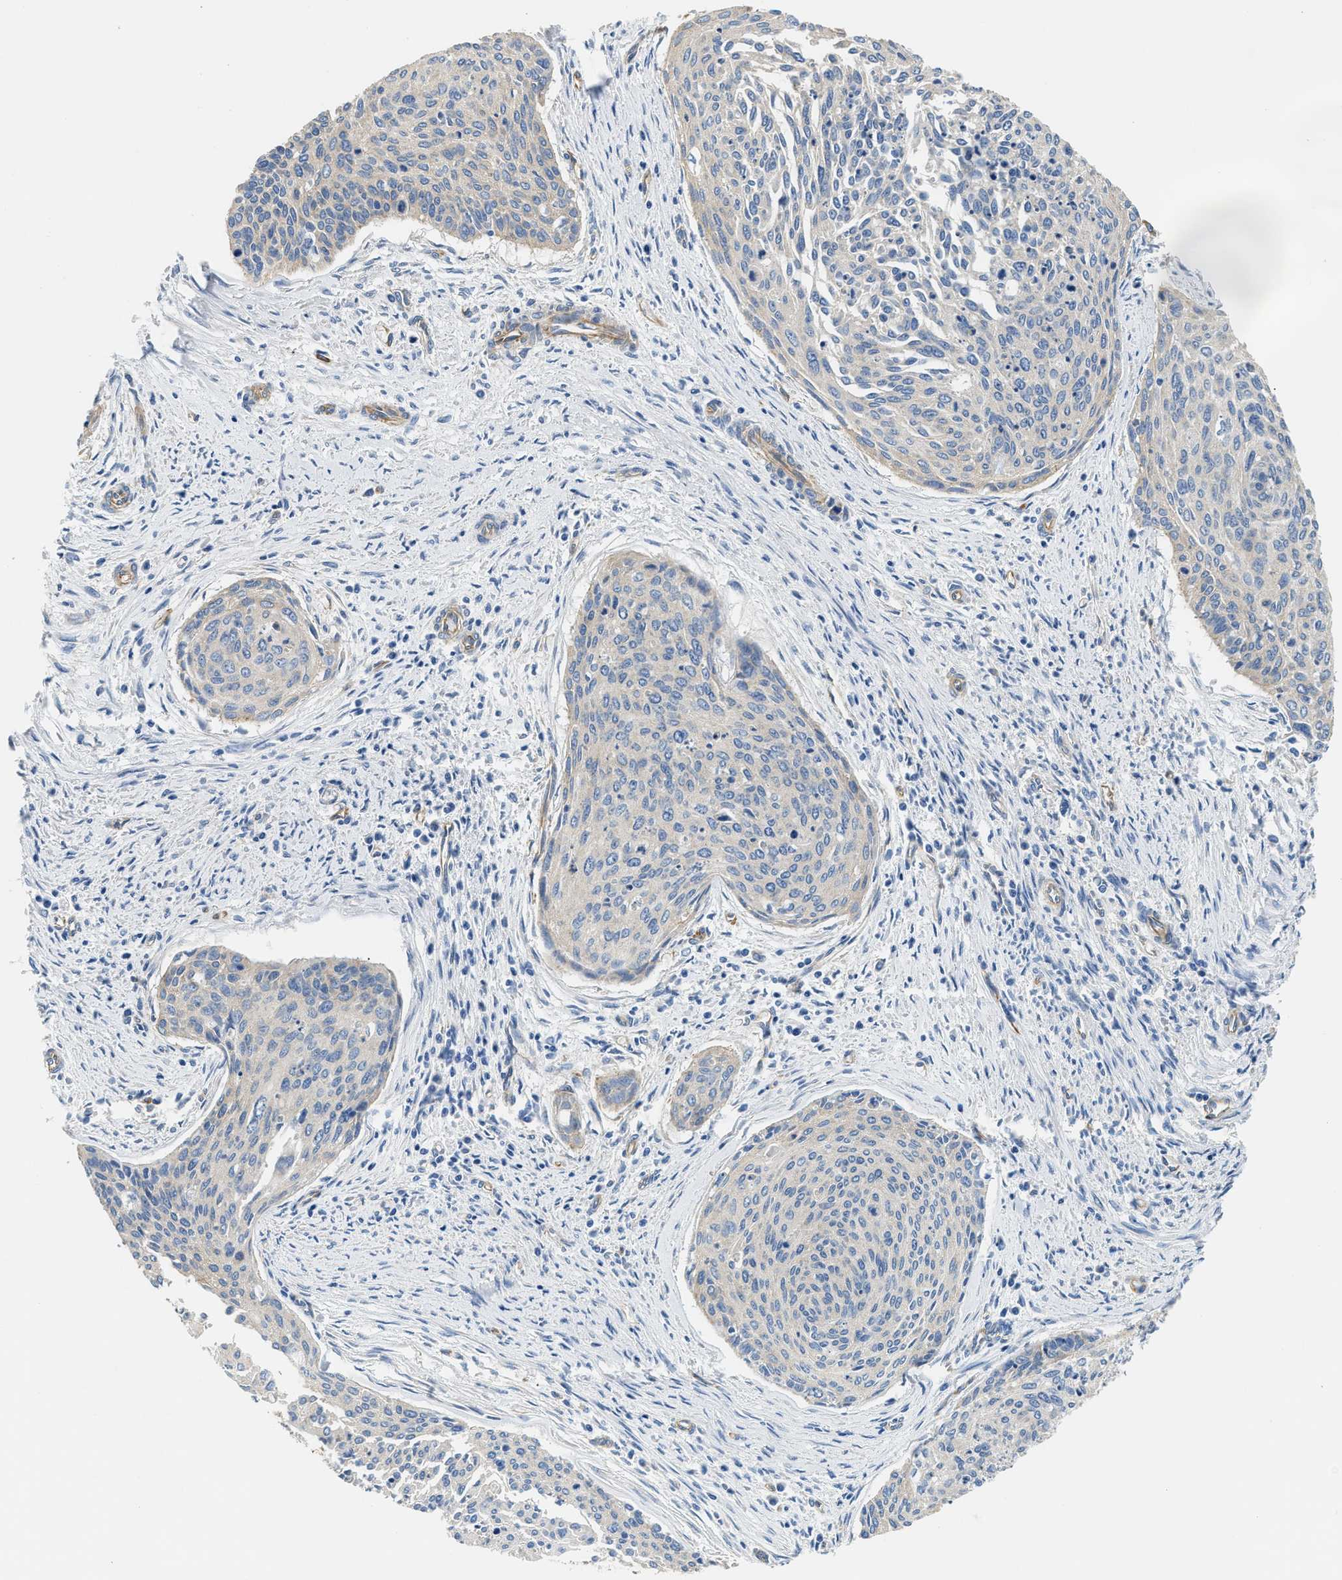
{"staining": {"intensity": "negative", "quantity": "none", "location": "none"}, "tissue": "cervical cancer", "cell_type": "Tumor cells", "image_type": "cancer", "snomed": [{"axis": "morphology", "description": "Squamous cell carcinoma, NOS"}, {"axis": "topography", "description": "Cervix"}], "caption": "This photomicrograph is of cervical squamous cell carcinoma stained with IHC to label a protein in brown with the nuclei are counter-stained blue. There is no expression in tumor cells.", "gene": "CSDE1", "patient": {"sex": "female", "age": 55}}